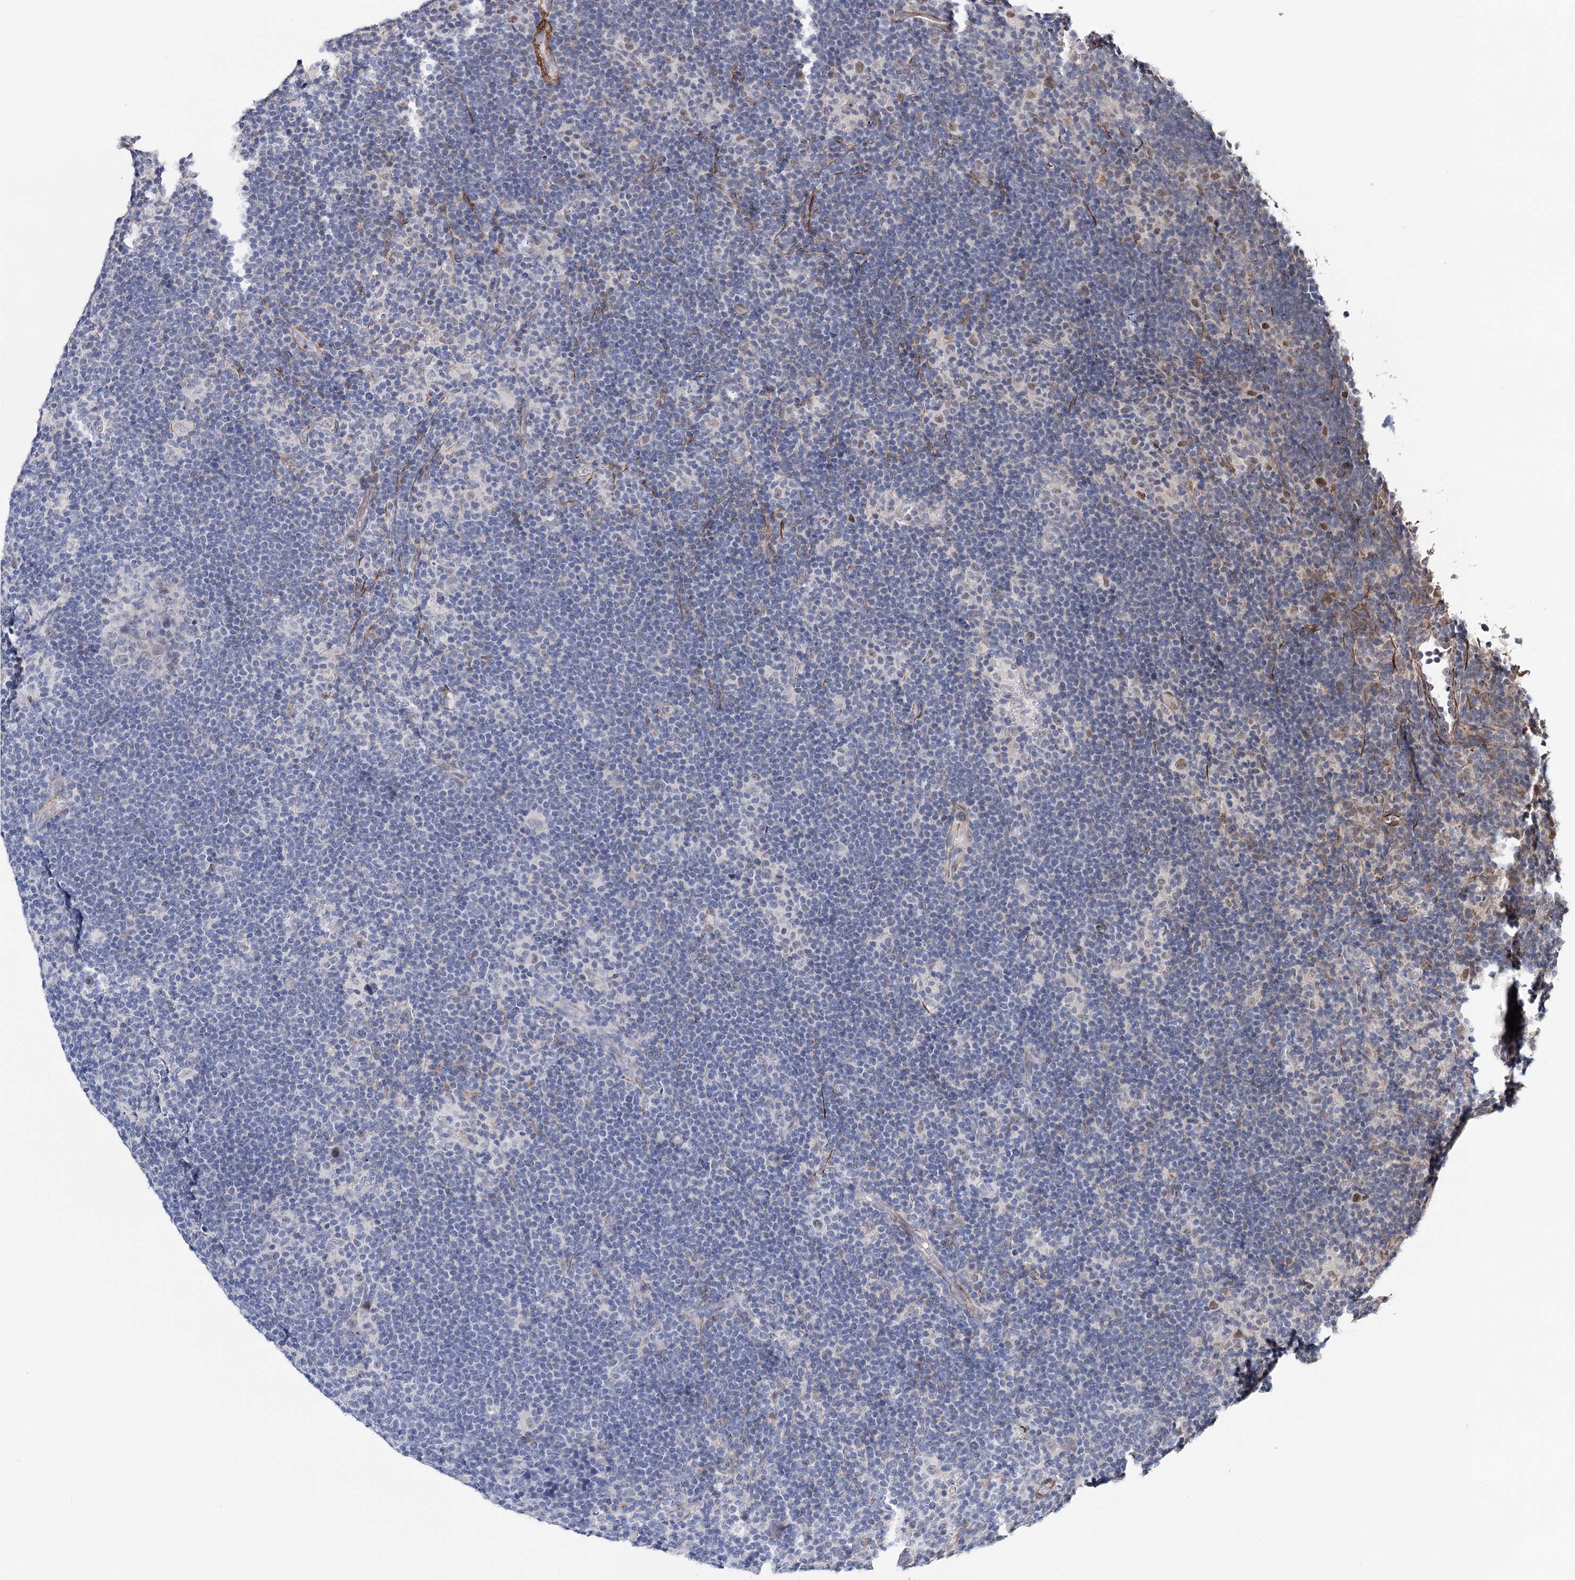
{"staining": {"intensity": "negative", "quantity": "none", "location": "none"}, "tissue": "lymphoma", "cell_type": "Tumor cells", "image_type": "cancer", "snomed": [{"axis": "morphology", "description": "Hodgkin's disease, NOS"}, {"axis": "topography", "description": "Lymph node"}], "caption": "Immunohistochemical staining of human Hodgkin's disease exhibits no significant expression in tumor cells. (Brightfield microscopy of DAB IHC at high magnification).", "gene": "CFAP46", "patient": {"sex": "female", "age": 57}}